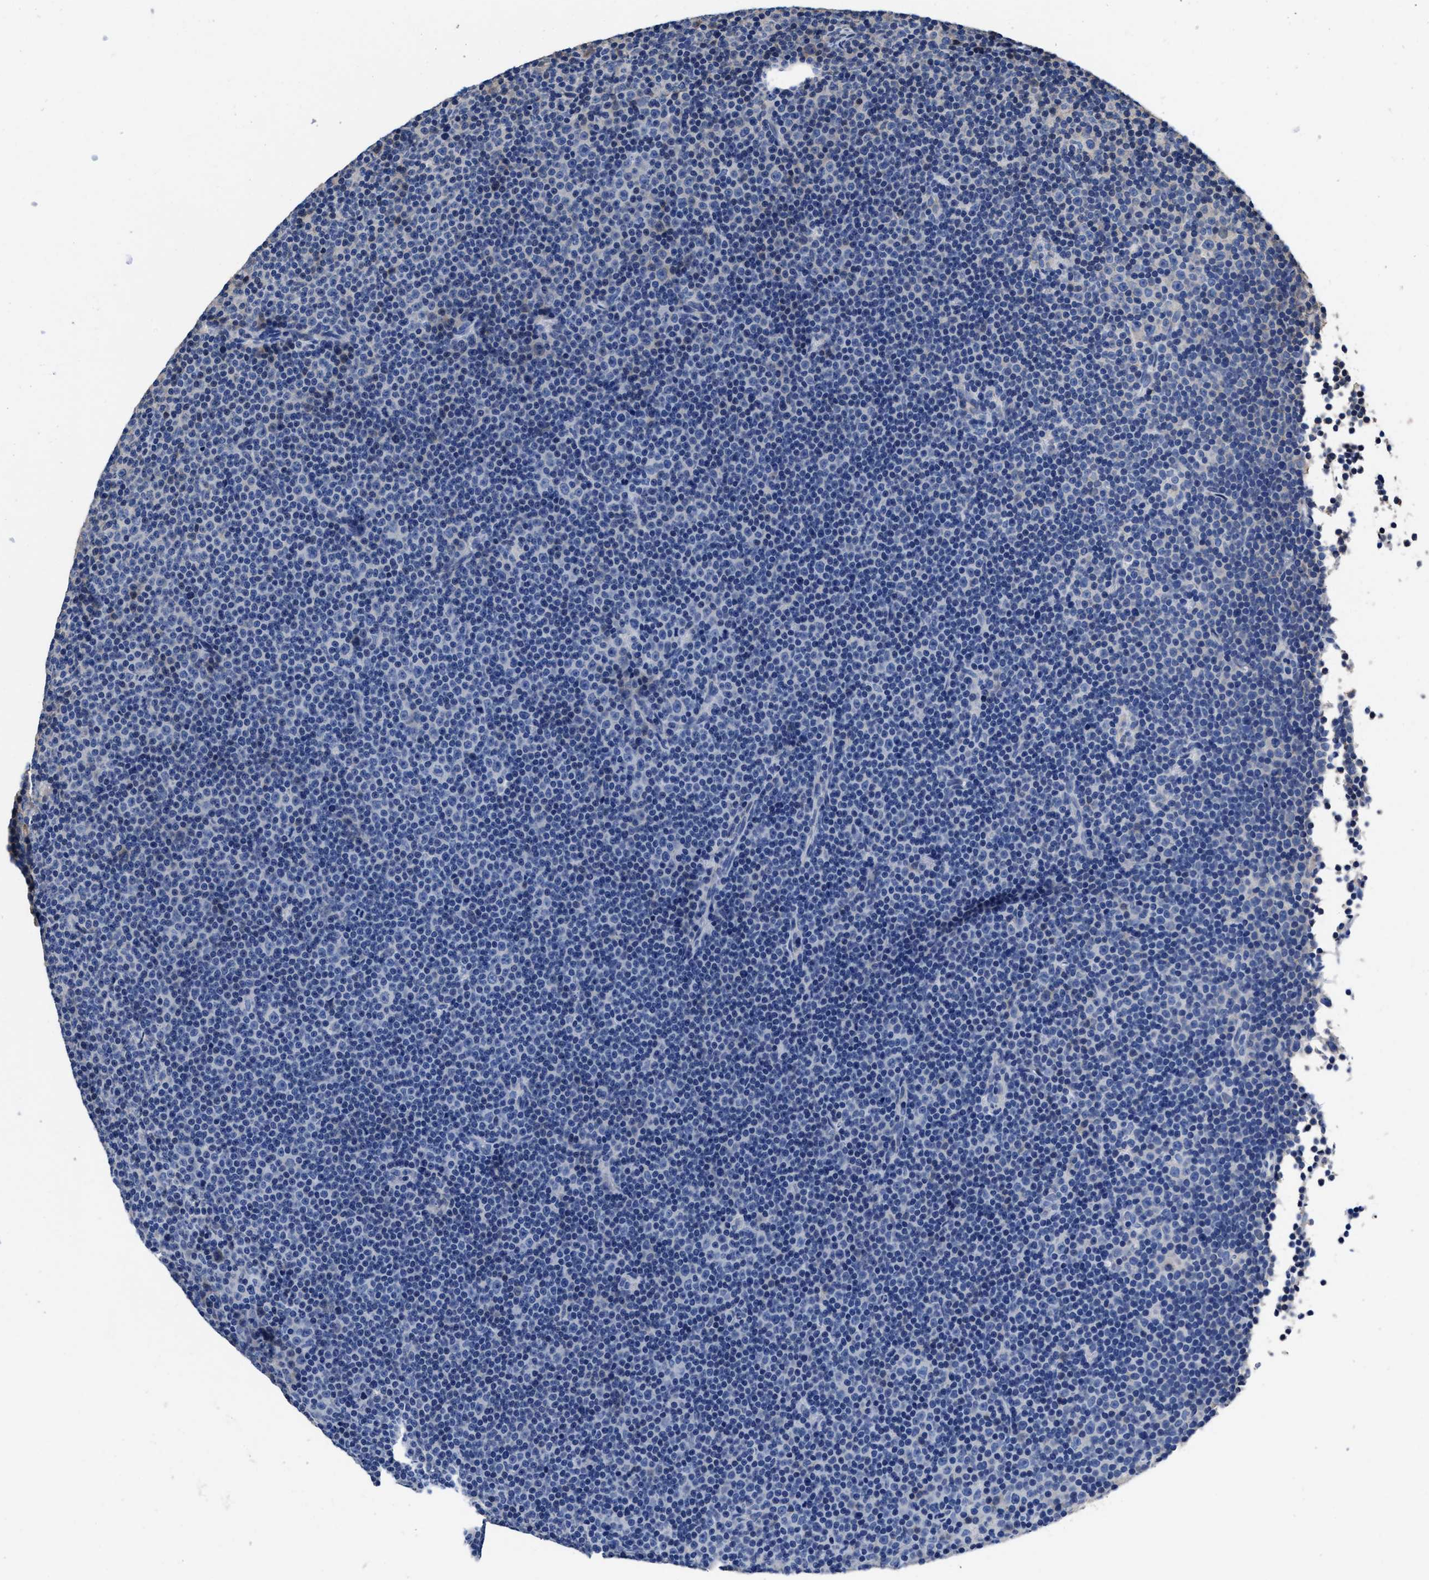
{"staining": {"intensity": "negative", "quantity": "none", "location": "none"}, "tissue": "lymphoma", "cell_type": "Tumor cells", "image_type": "cancer", "snomed": [{"axis": "morphology", "description": "Malignant lymphoma, non-Hodgkin's type, Low grade"}, {"axis": "topography", "description": "Lymph node"}], "caption": "Immunohistochemistry of malignant lymphoma, non-Hodgkin's type (low-grade) exhibits no staining in tumor cells.", "gene": "HOOK1", "patient": {"sex": "female", "age": 67}}